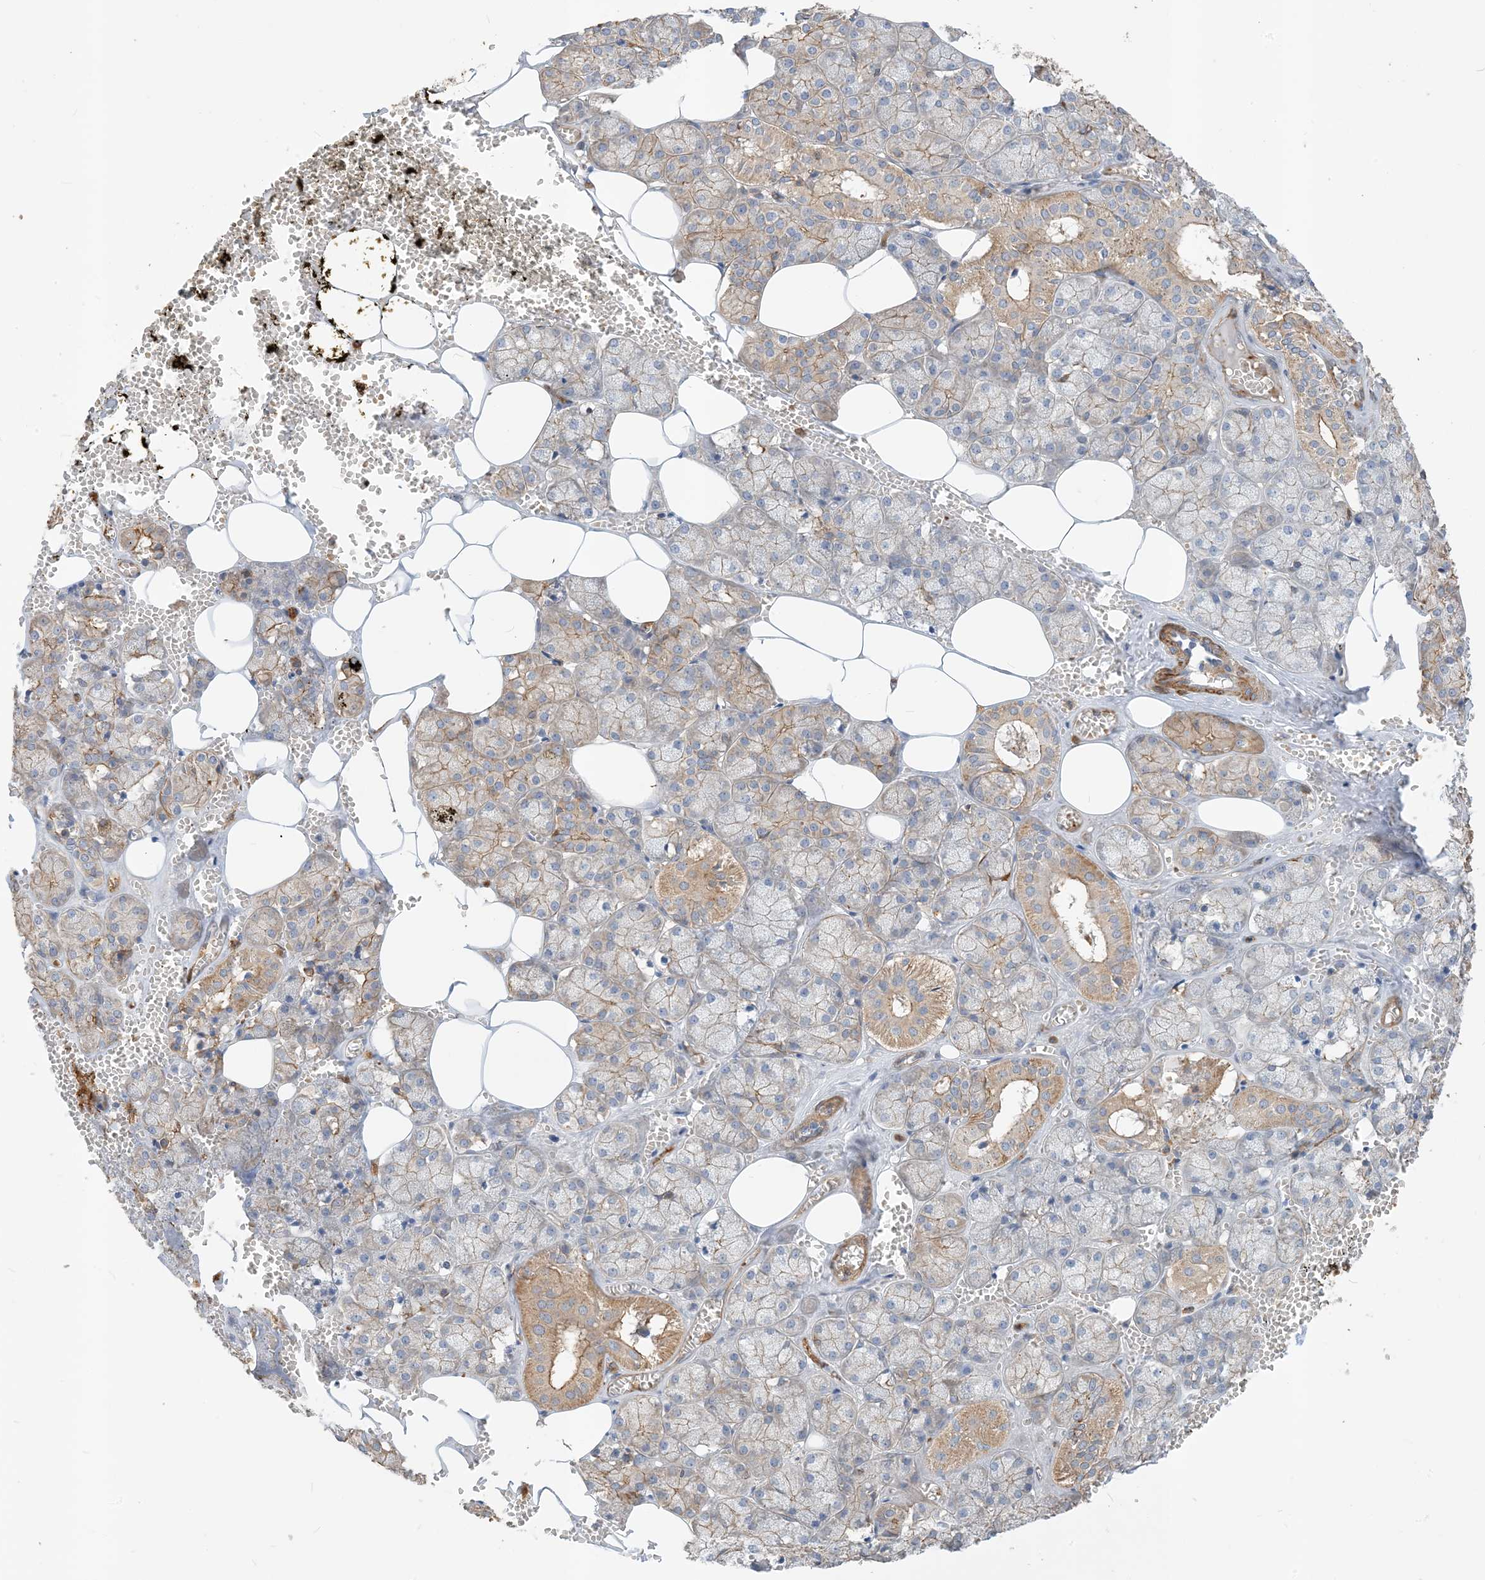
{"staining": {"intensity": "moderate", "quantity": "25%-75%", "location": "cytoplasmic/membranous"}, "tissue": "salivary gland", "cell_type": "Glandular cells", "image_type": "normal", "snomed": [{"axis": "morphology", "description": "Normal tissue, NOS"}, {"axis": "topography", "description": "Salivary gland"}], "caption": "IHC of unremarkable human salivary gland shows medium levels of moderate cytoplasmic/membranous expression in approximately 25%-75% of glandular cells.", "gene": "PARVG", "patient": {"sex": "male", "age": 62}}